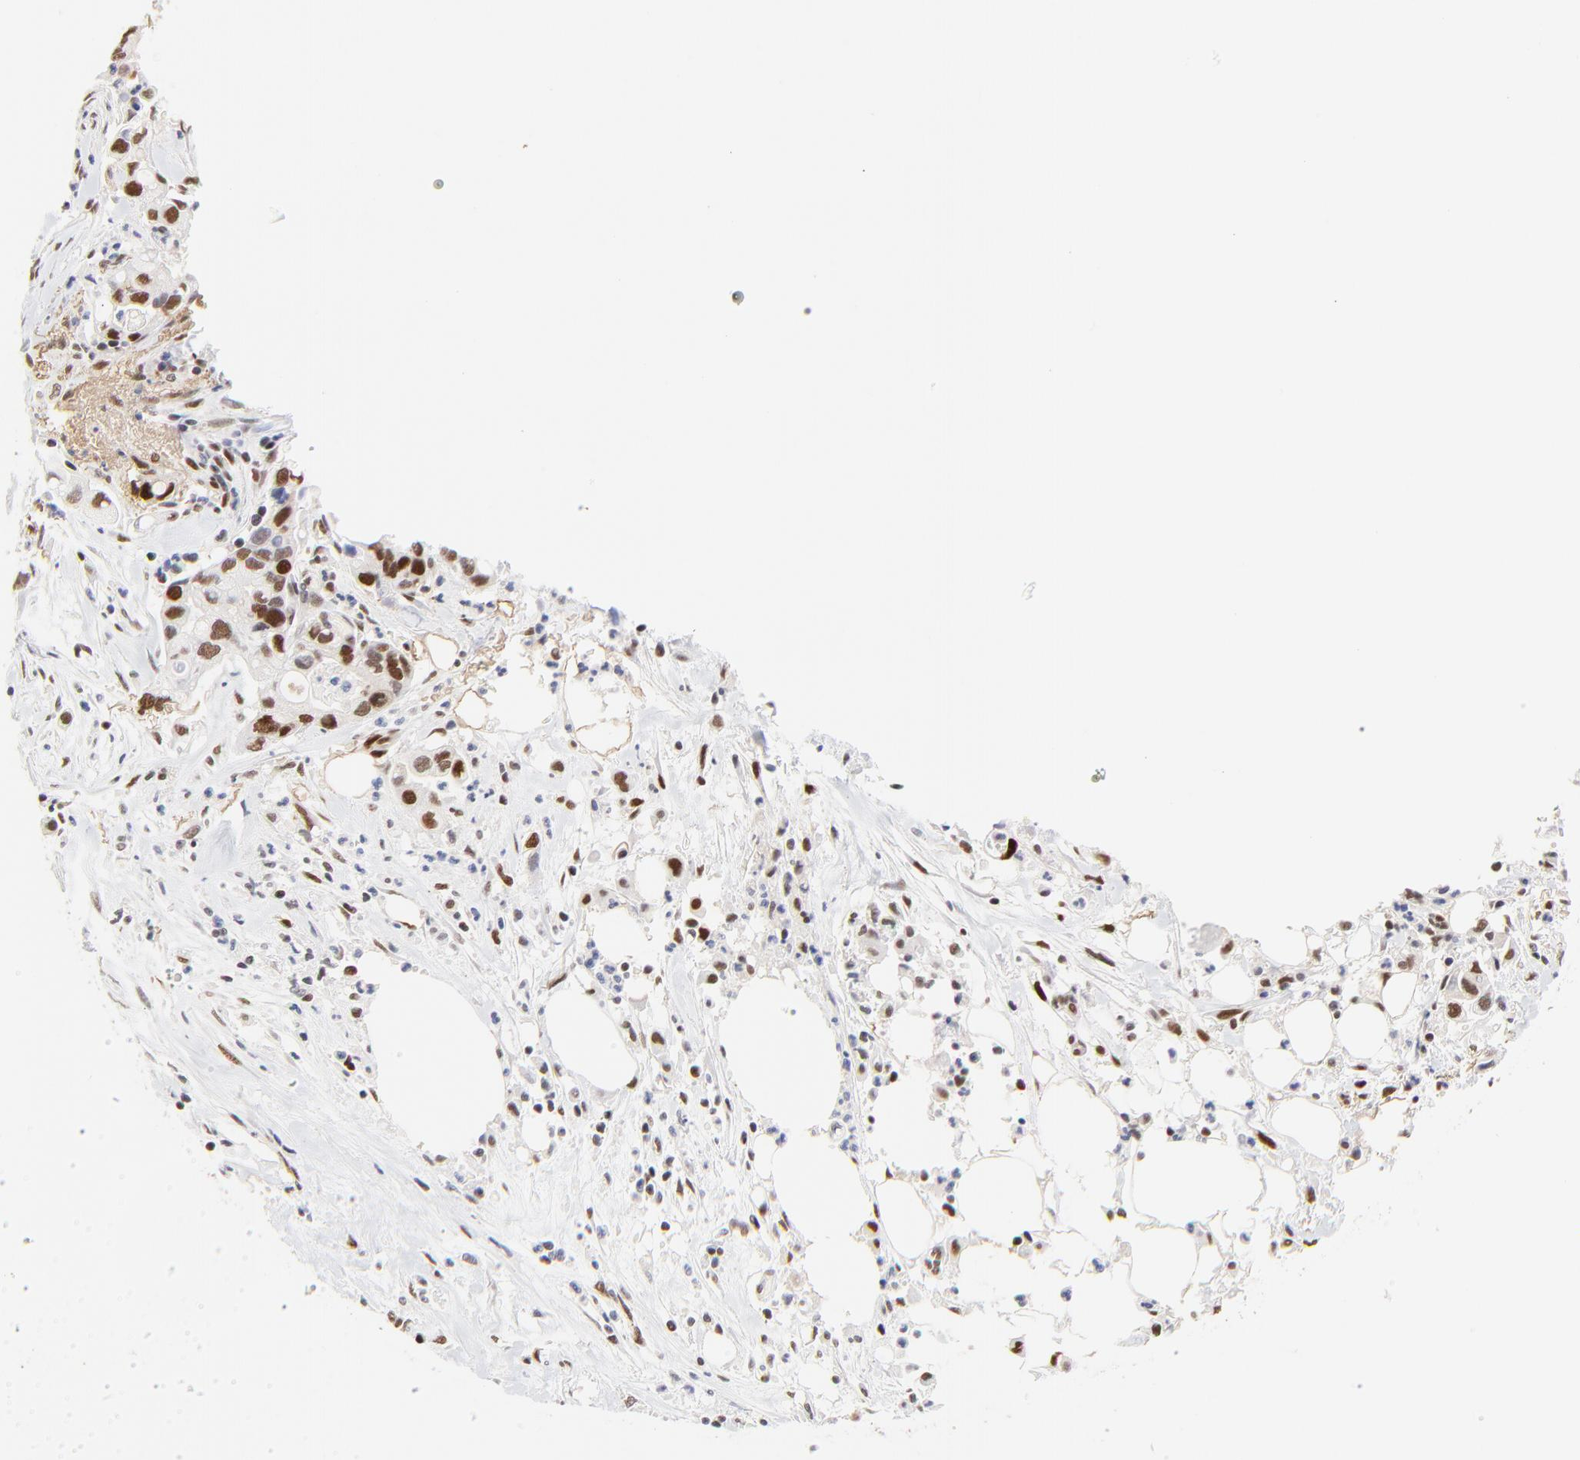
{"staining": {"intensity": "moderate", "quantity": ">75%", "location": "nuclear"}, "tissue": "pancreatic cancer", "cell_type": "Tumor cells", "image_type": "cancer", "snomed": [{"axis": "morphology", "description": "Adenocarcinoma, NOS"}, {"axis": "topography", "description": "Pancreas"}], "caption": "Adenocarcinoma (pancreatic) stained with a protein marker demonstrates moderate staining in tumor cells.", "gene": "OGFOD1", "patient": {"sex": "male", "age": 70}}